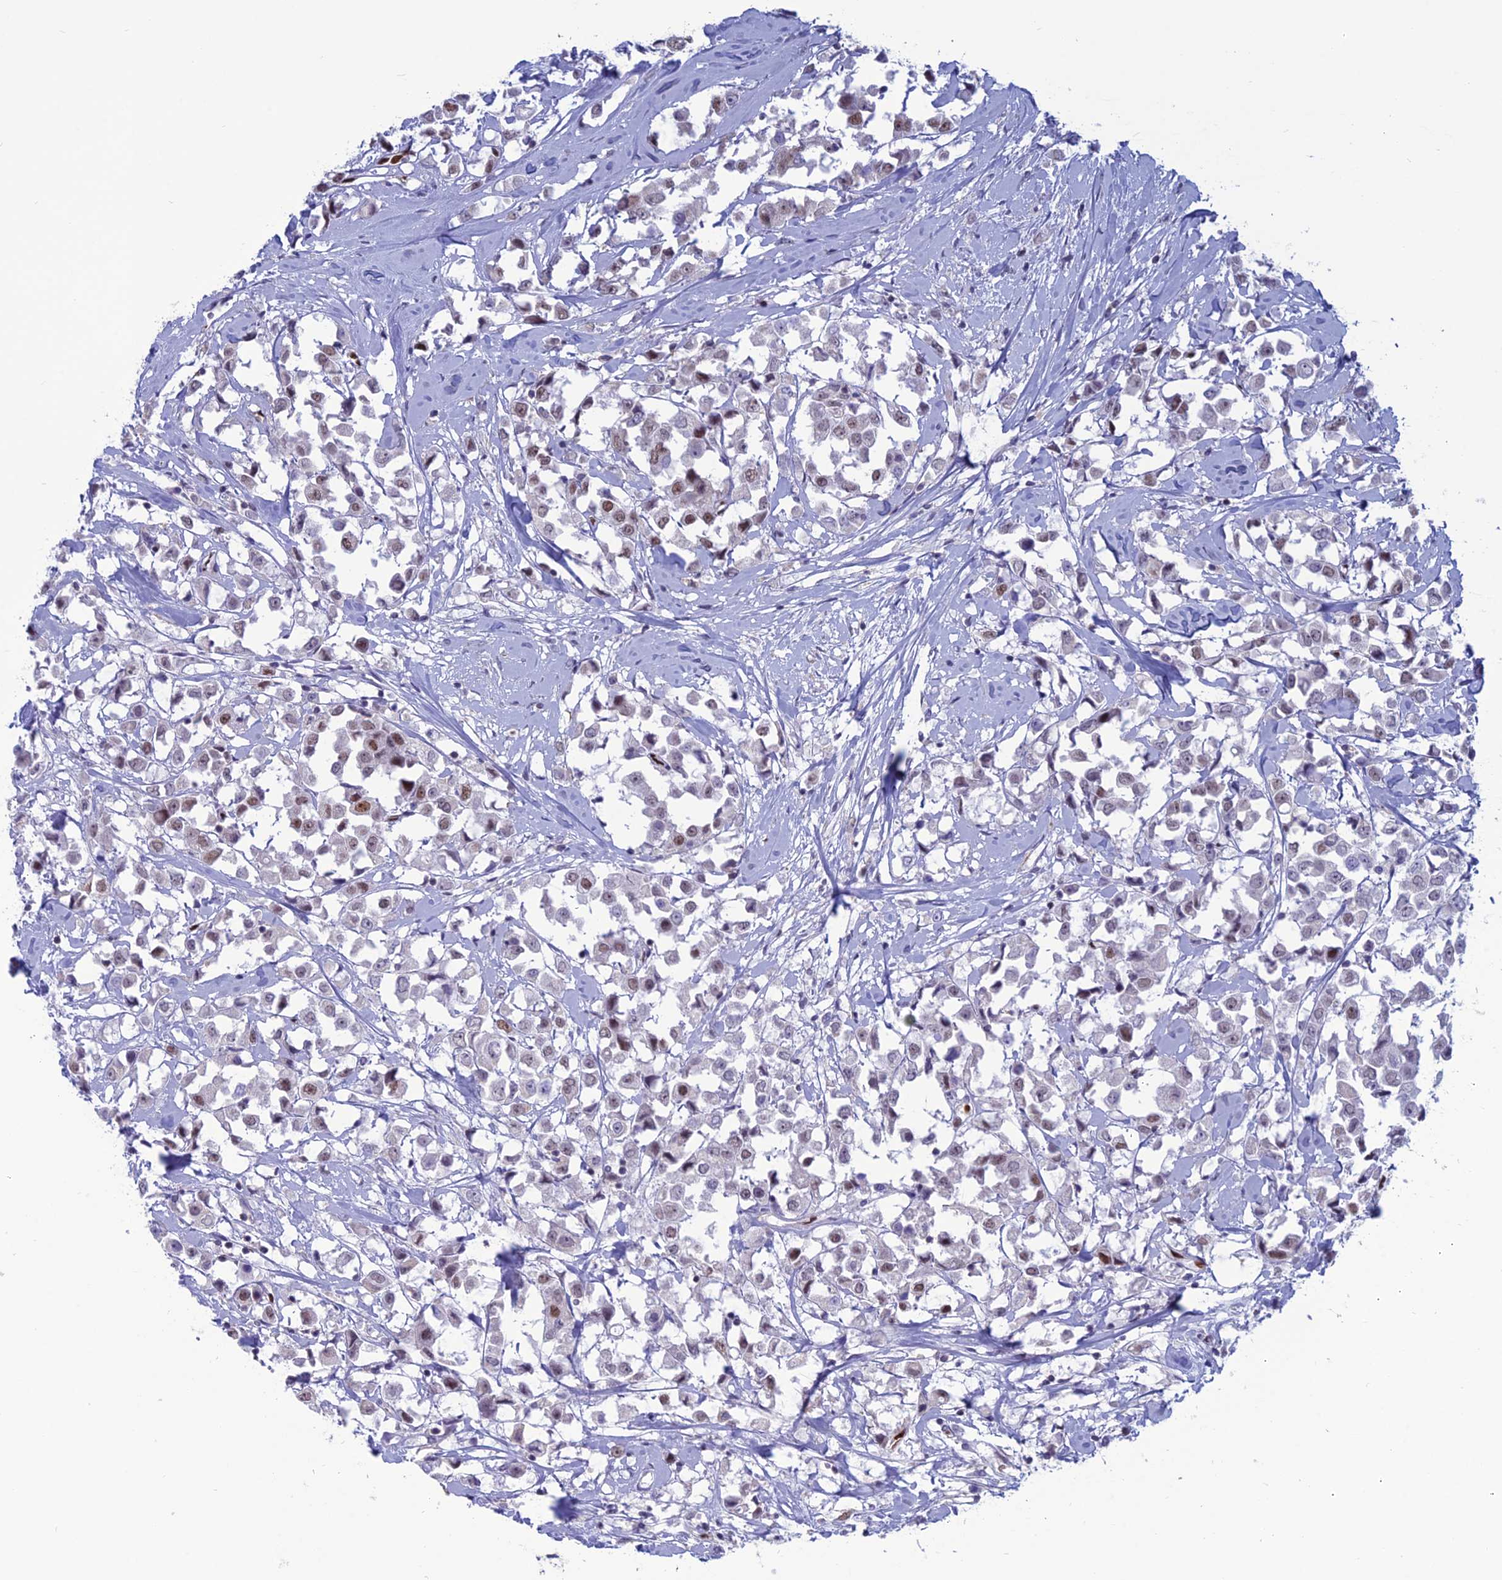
{"staining": {"intensity": "moderate", "quantity": "25%-75%", "location": "nuclear"}, "tissue": "breast cancer", "cell_type": "Tumor cells", "image_type": "cancer", "snomed": [{"axis": "morphology", "description": "Duct carcinoma"}, {"axis": "topography", "description": "Breast"}], "caption": "A micrograph showing moderate nuclear positivity in approximately 25%-75% of tumor cells in breast cancer, as visualized by brown immunohistochemical staining.", "gene": "NOL4L", "patient": {"sex": "female", "age": 61}}